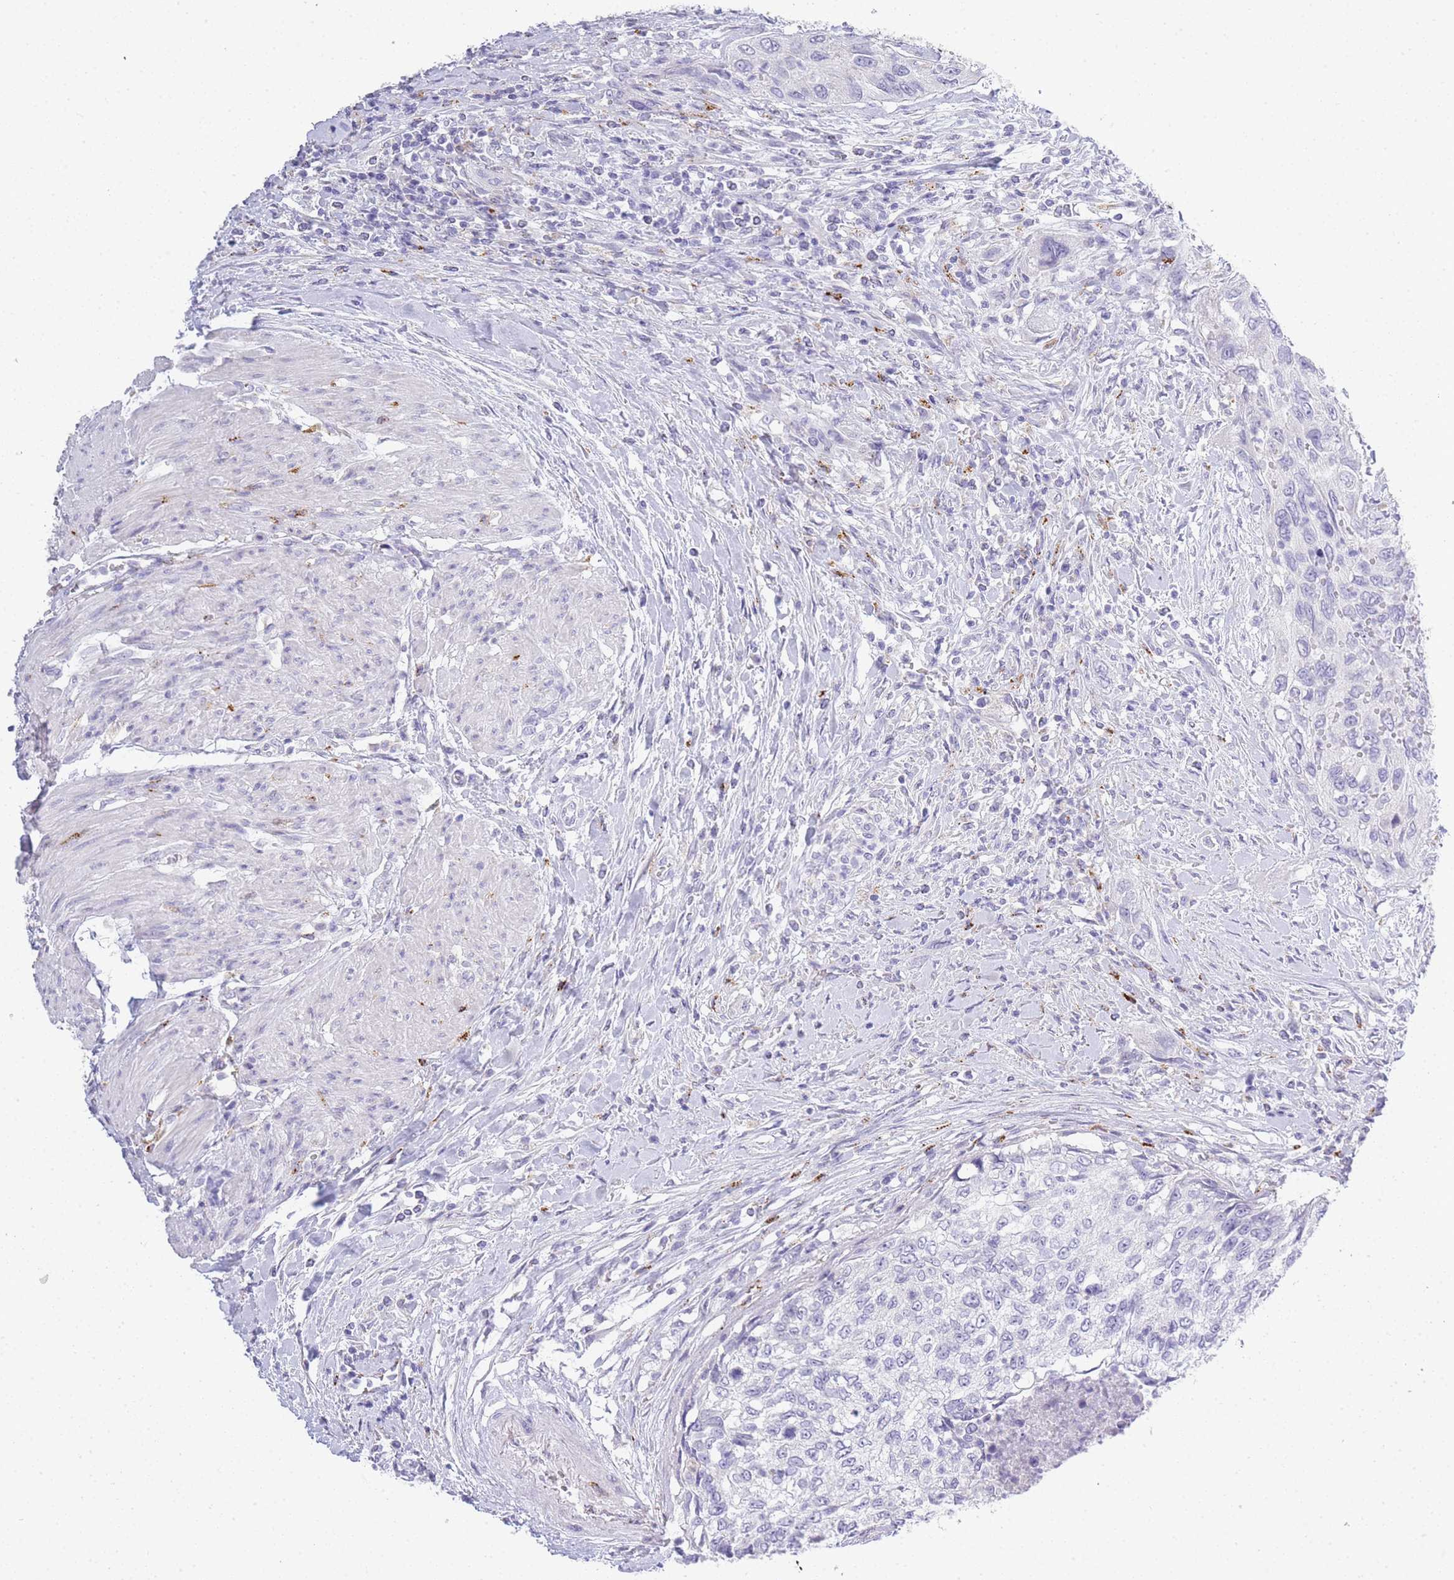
{"staining": {"intensity": "negative", "quantity": "none", "location": "none"}, "tissue": "urothelial cancer", "cell_type": "Tumor cells", "image_type": "cancer", "snomed": [{"axis": "morphology", "description": "Urothelial carcinoma, High grade"}, {"axis": "topography", "description": "Urinary bladder"}], "caption": "Human urothelial cancer stained for a protein using immunohistochemistry (IHC) shows no staining in tumor cells.", "gene": "RHO", "patient": {"sex": "female", "age": 60}}